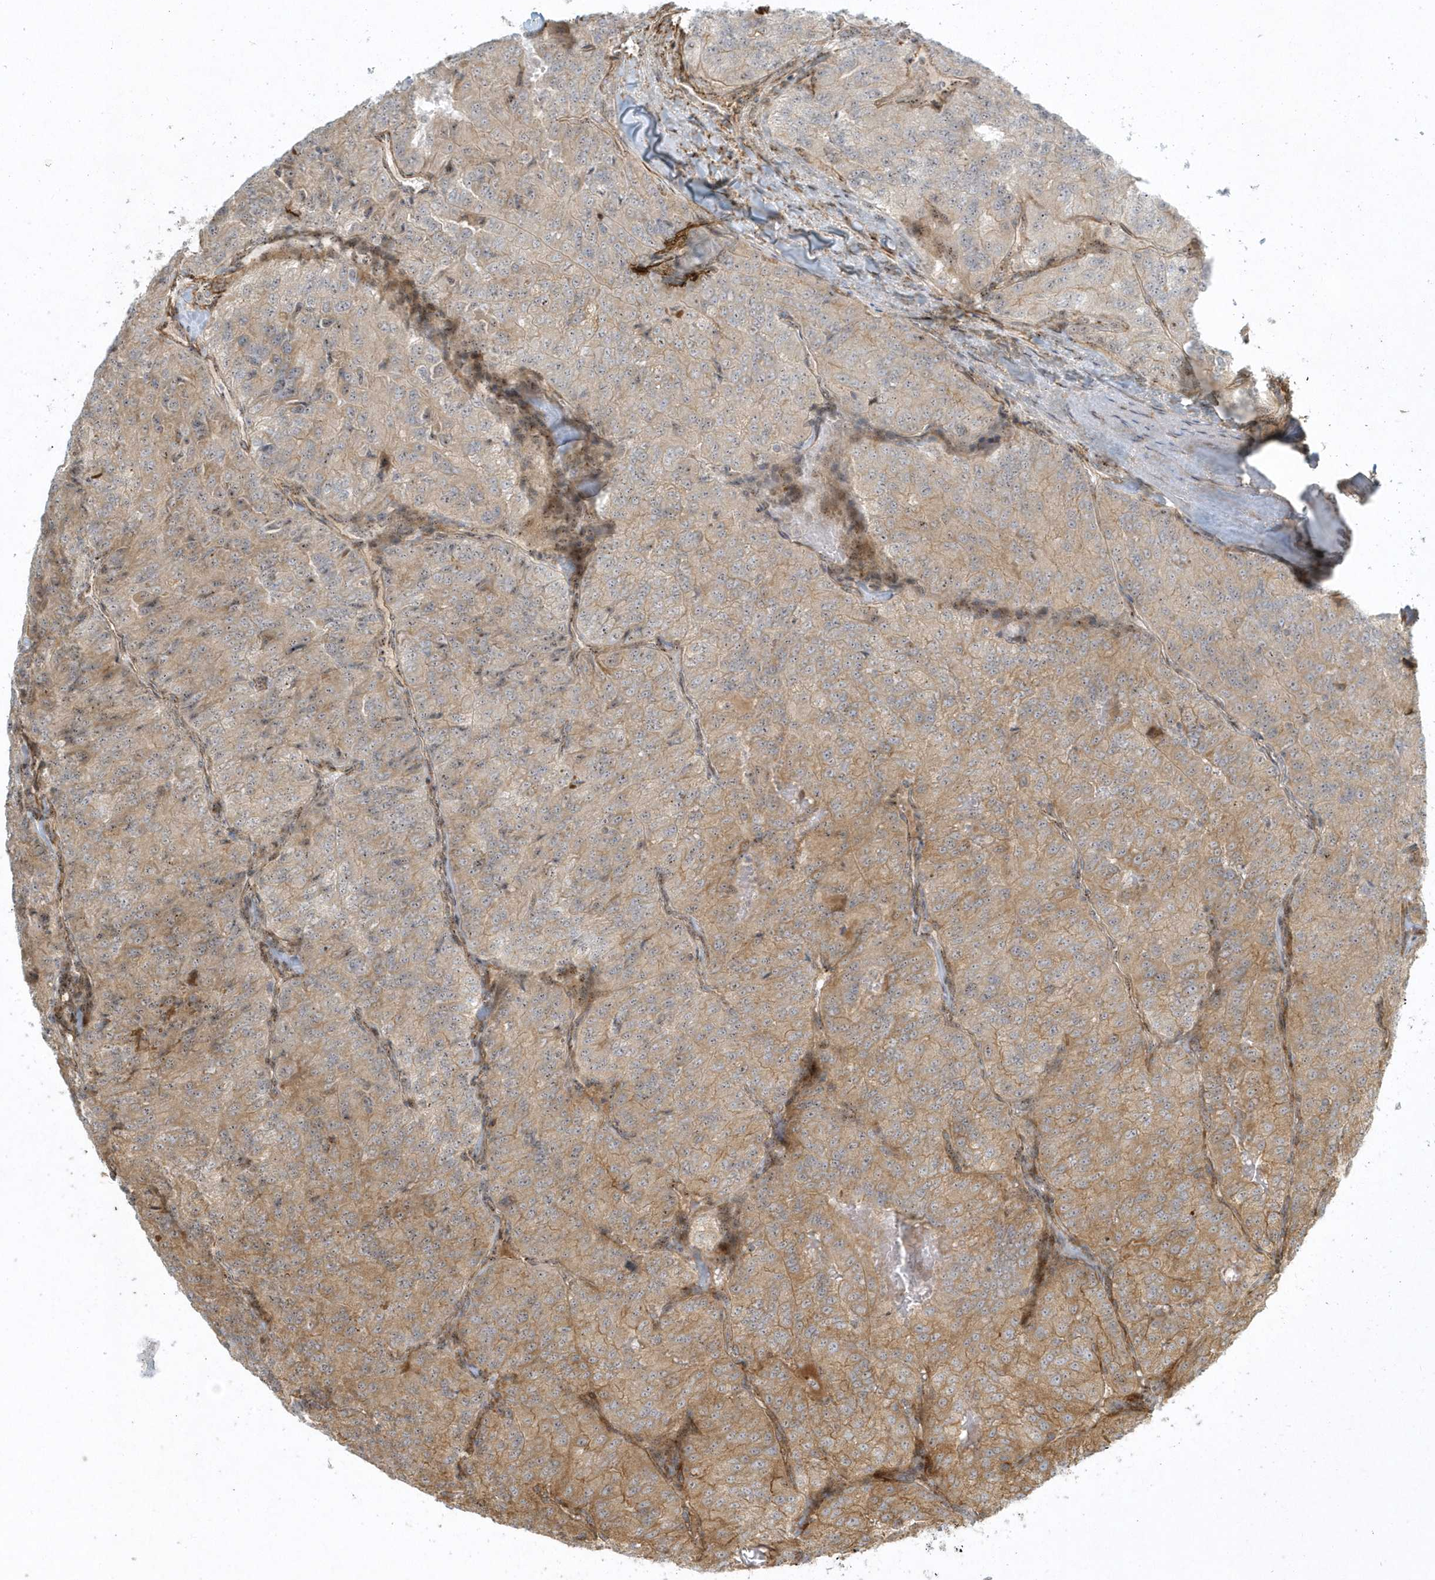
{"staining": {"intensity": "moderate", "quantity": "25%-75%", "location": "cytoplasmic/membranous"}, "tissue": "renal cancer", "cell_type": "Tumor cells", "image_type": "cancer", "snomed": [{"axis": "morphology", "description": "Adenocarcinoma, NOS"}, {"axis": "topography", "description": "Kidney"}], "caption": "An image showing moderate cytoplasmic/membranous positivity in about 25%-75% of tumor cells in adenocarcinoma (renal), as visualized by brown immunohistochemical staining.", "gene": "MASP2", "patient": {"sex": "female", "age": 63}}